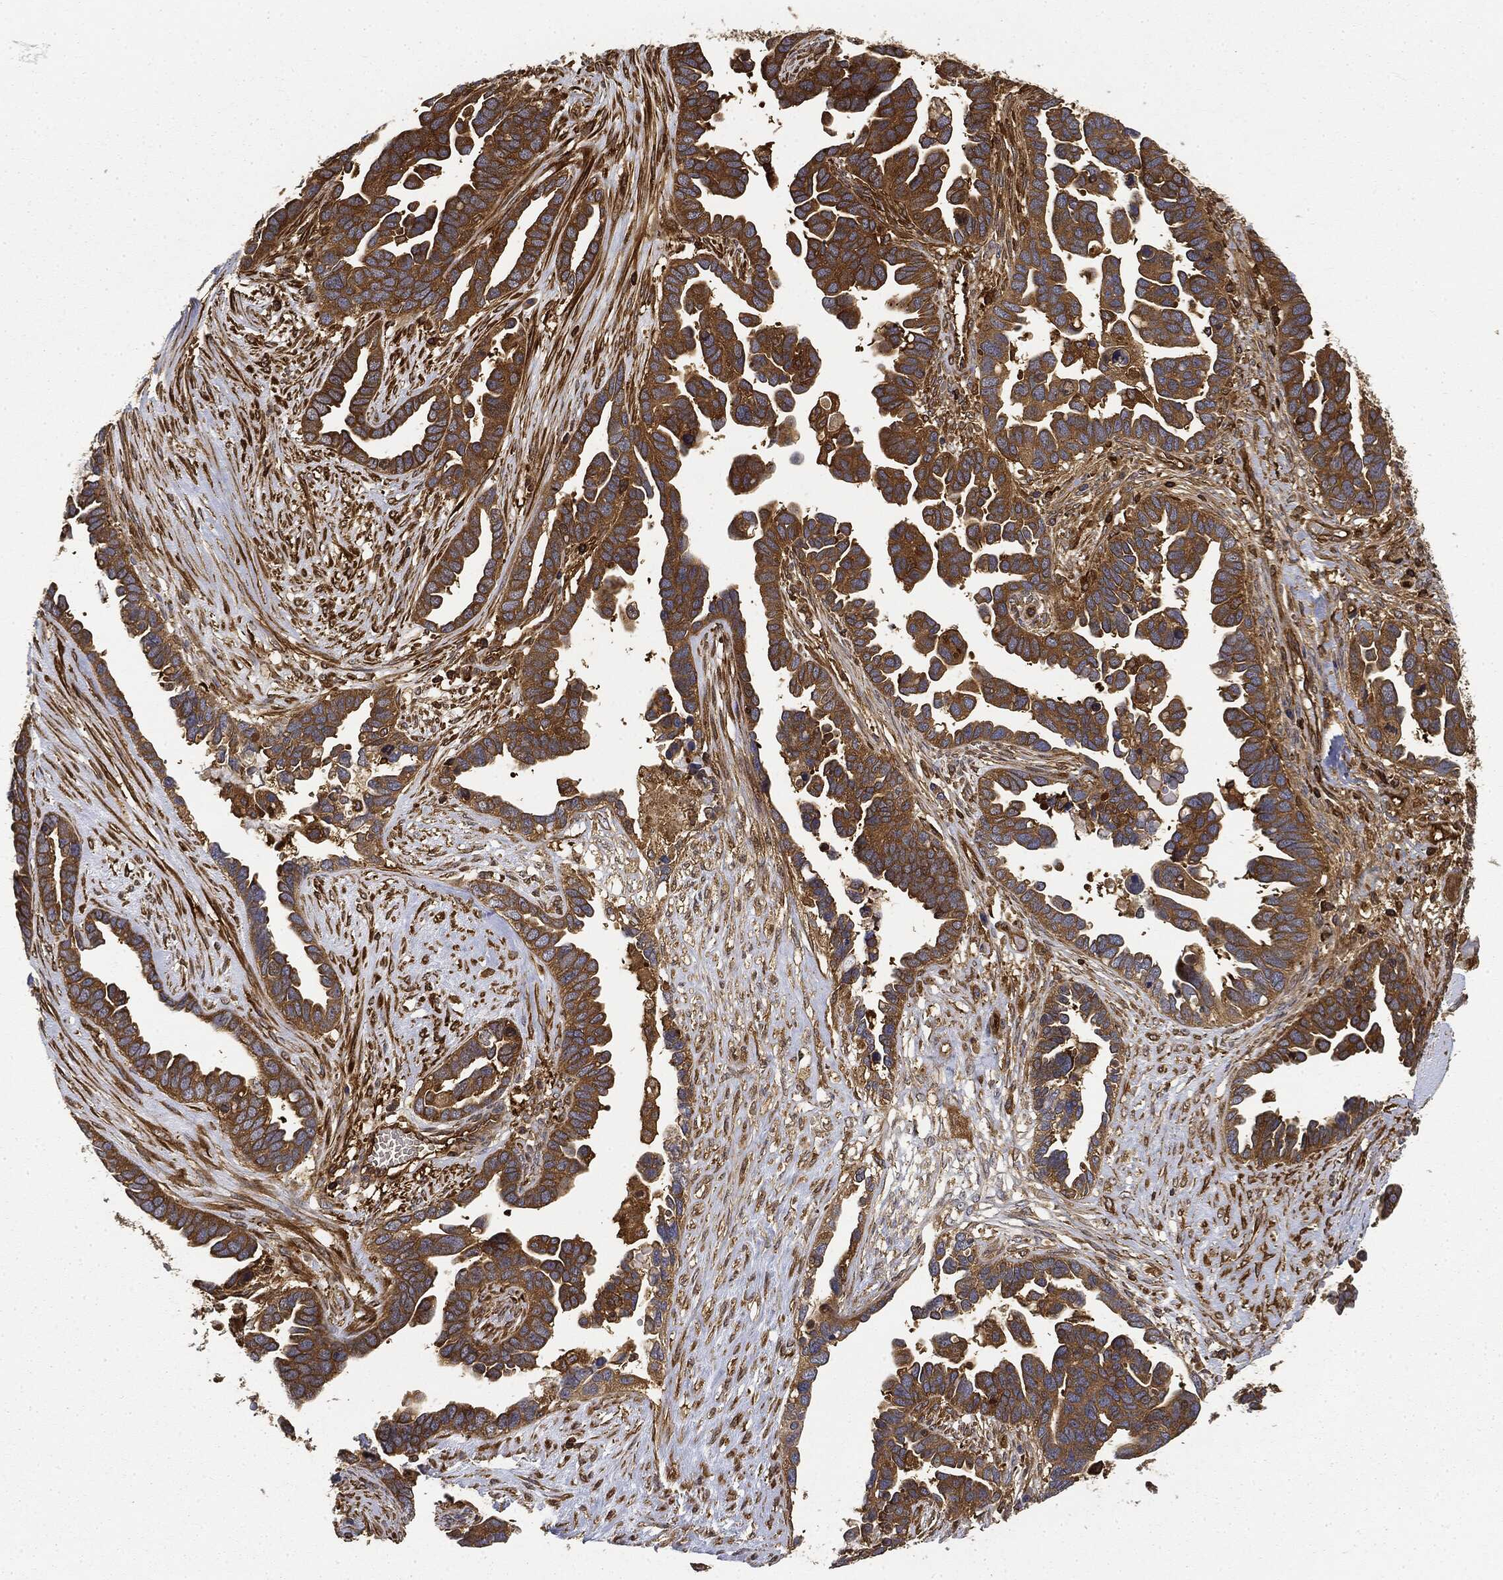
{"staining": {"intensity": "strong", "quantity": ">75%", "location": "cytoplasmic/membranous"}, "tissue": "ovarian cancer", "cell_type": "Tumor cells", "image_type": "cancer", "snomed": [{"axis": "morphology", "description": "Cystadenocarcinoma, serous, NOS"}, {"axis": "topography", "description": "Ovary"}], "caption": "Immunohistochemistry (IHC) image of human ovarian cancer (serous cystadenocarcinoma) stained for a protein (brown), which demonstrates high levels of strong cytoplasmic/membranous expression in about >75% of tumor cells.", "gene": "WDR1", "patient": {"sex": "female", "age": 54}}